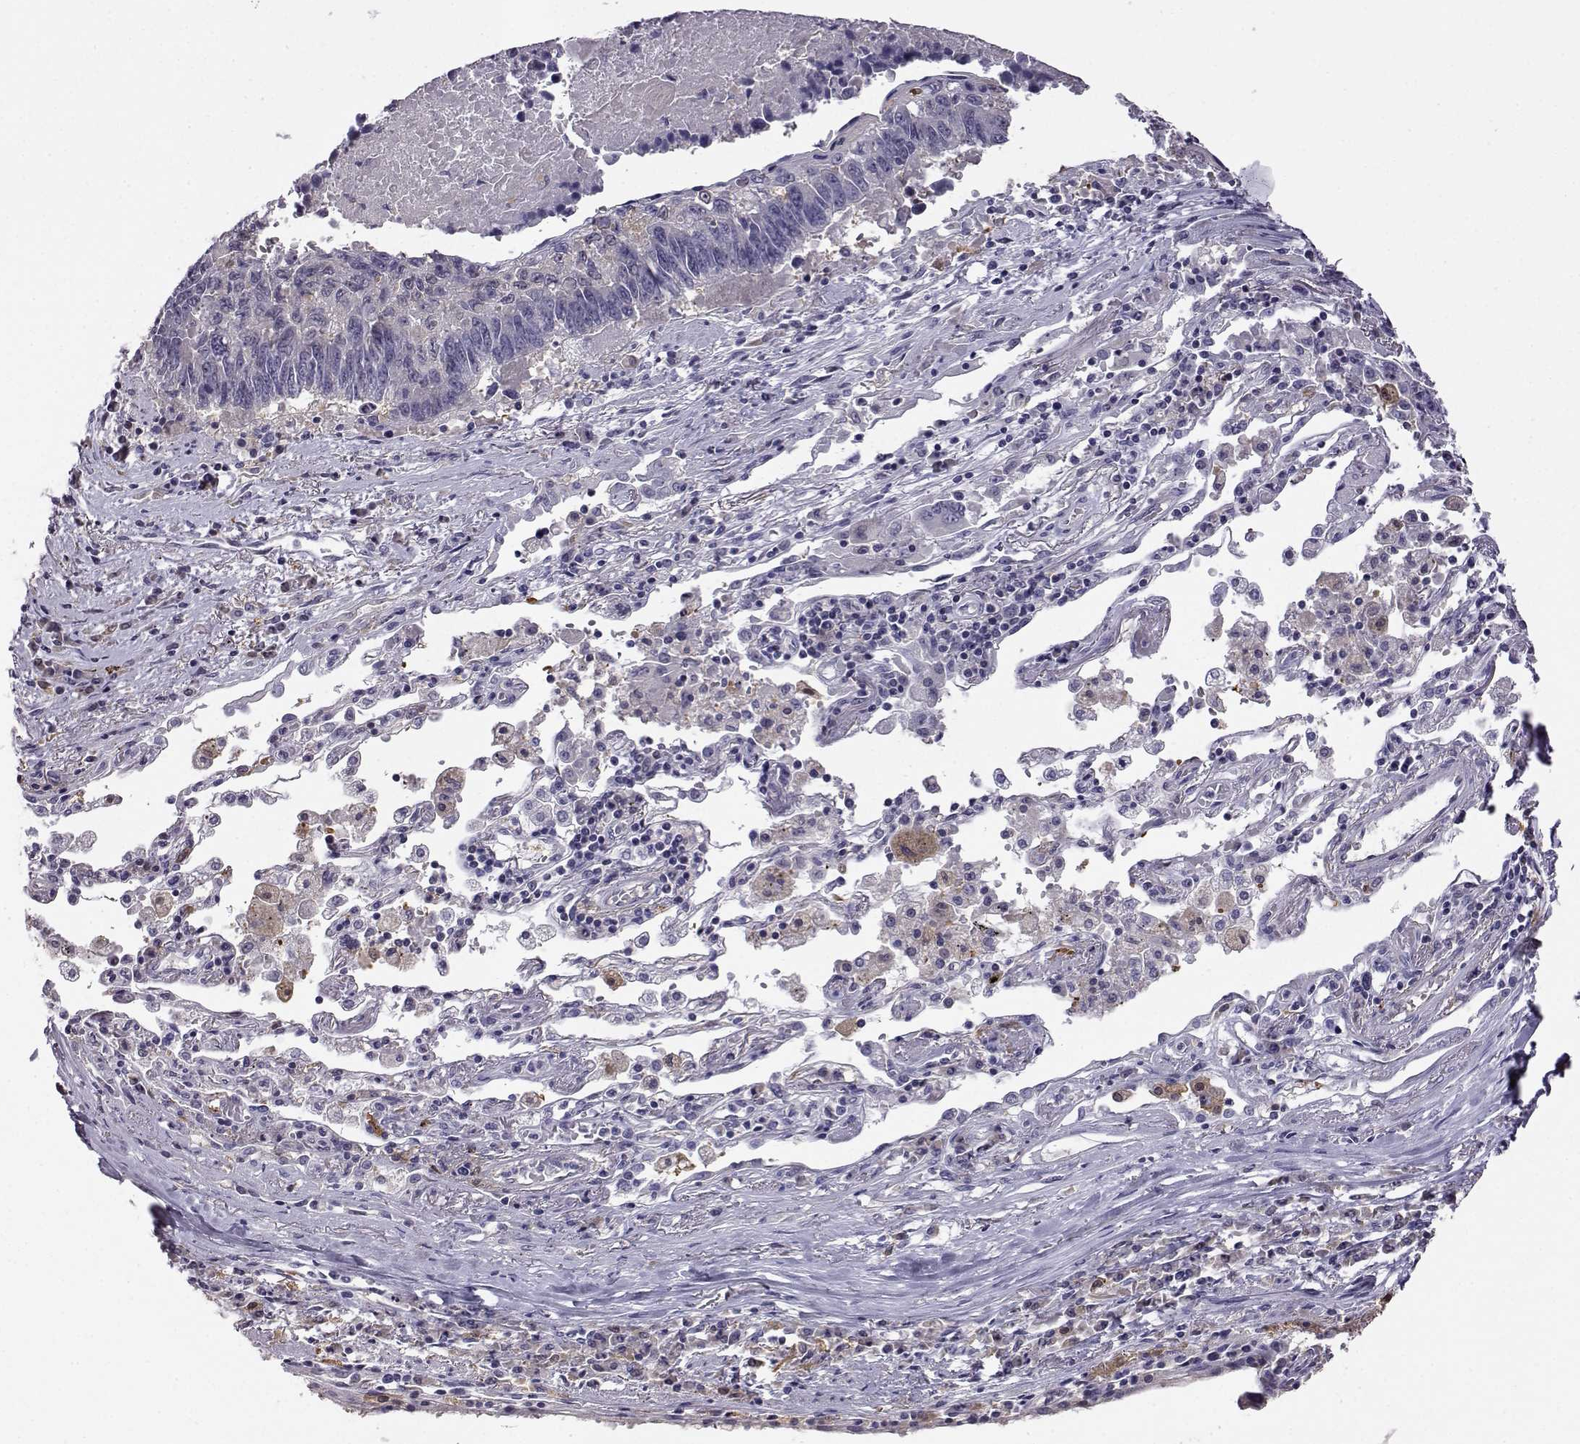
{"staining": {"intensity": "negative", "quantity": "none", "location": "none"}, "tissue": "lung cancer", "cell_type": "Tumor cells", "image_type": "cancer", "snomed": [{"axis": "morphology", "description": "Squamous cell carcinoma, NOS"}, {"axis": "topography", "description": "Lung"}], "caption": "Tumor cells are negative for brown protein staining in lung squamous cell carcinoma. The staining was performed using DAB (3,3'-diaminobenzidine) to visualize the protein expression in brown, while the nuclei were stained in blue with hematoxylin (Magnification: 20x).", "gene": "AKR1B1", "patient": {"sex": "male", "age": 73}}